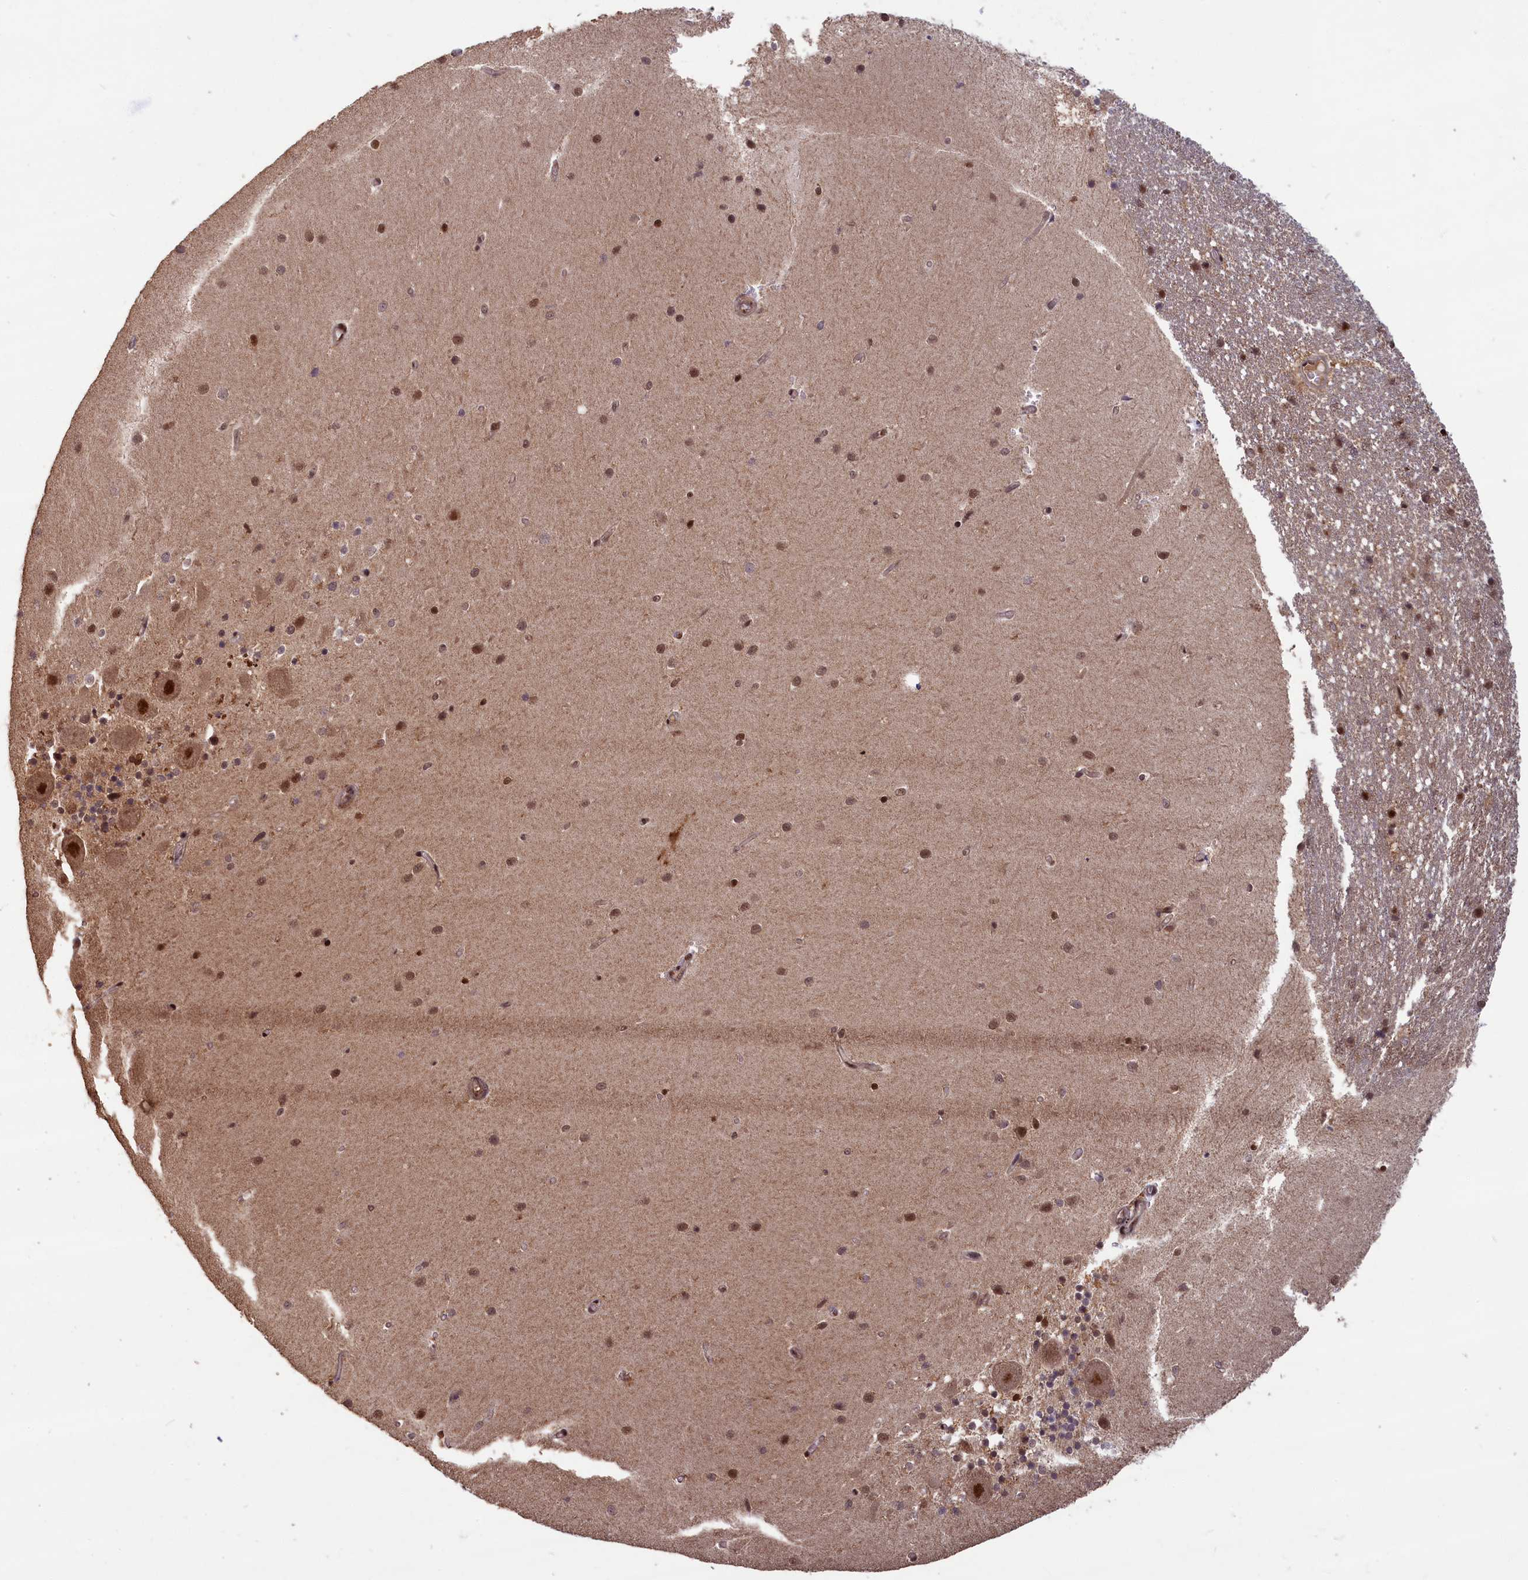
{"staining": {"intensity": "weak", "quantity": "25%-75%", "location": "cytoplasmic/membranous"}, "tissue": "cerebellum", "cell_type": "Cells in granular layer", "image_type": "normal", "snomed": [{"axis": "morphology", "description": "Normal tissue, NOS"}, {"axis": "topography", "description": "Cerebellum"}], "caption": "Brown immunohistochemical staining in unremarkable human cerebellum exhibits weak cytoplasmic/membranous positivity in approximately 25%-75% of cells in granular layer. (Brightfield microscopy of DAB IHC at high magnification).", "gene": "HIF3A", "patient": {"sex": "male", "age": 54}}